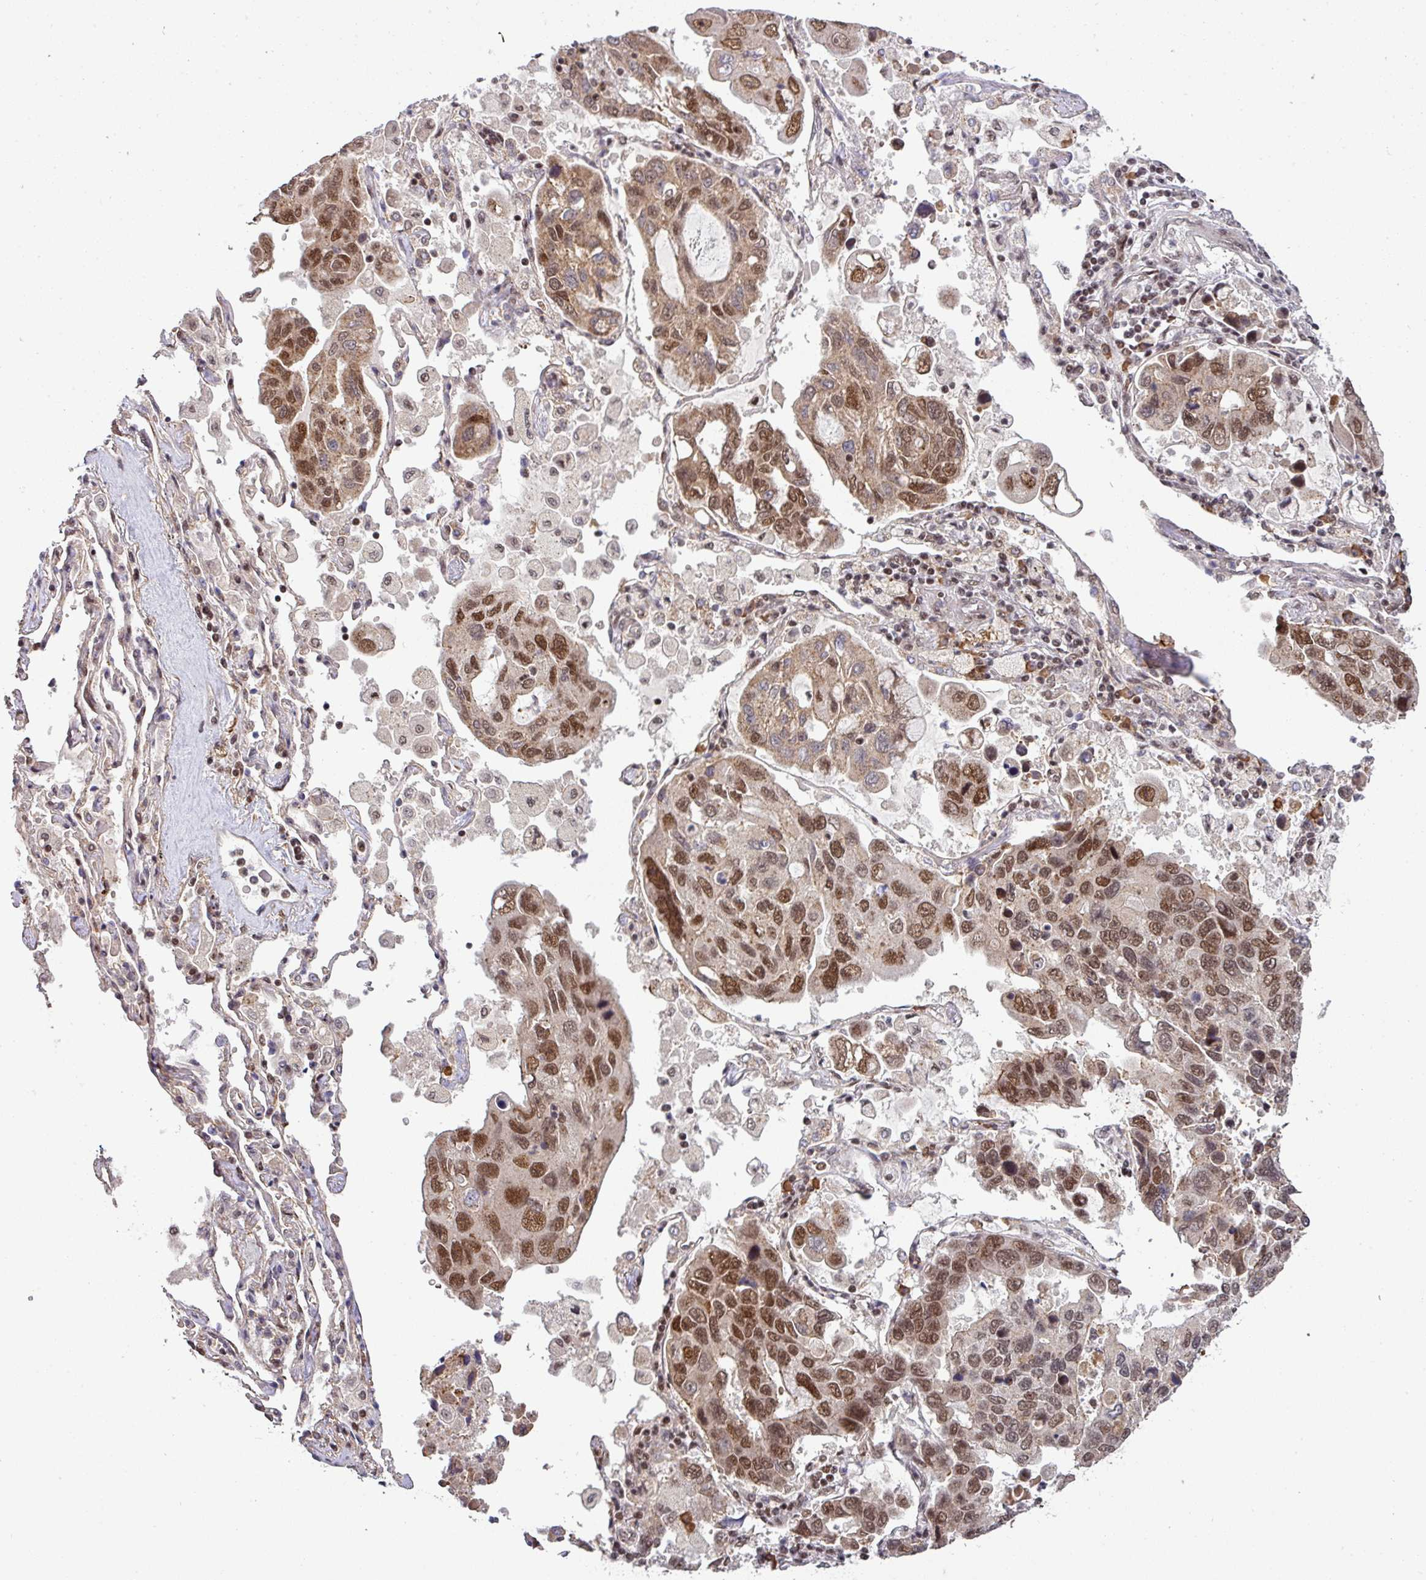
{"staining": {"intensity": "moderate", "quantity": ">75%", "location": "nuclear"}, "tissue": "lung cancer", "cell_type": "Tumor cells", "image_type": "cancer", "snomed": [{"axis": "morphology", "description": "Adenocarcinoma, NOS"}, {"axis": "topography", "description": "Lung"}], "caption": "Brown immunohistochemical staining in human lung cancer exhibits moderate nuclear staining in about >75% of tumor cells.", "gene": "PHF23", "patient": {"sex": "male", "age": 64}}